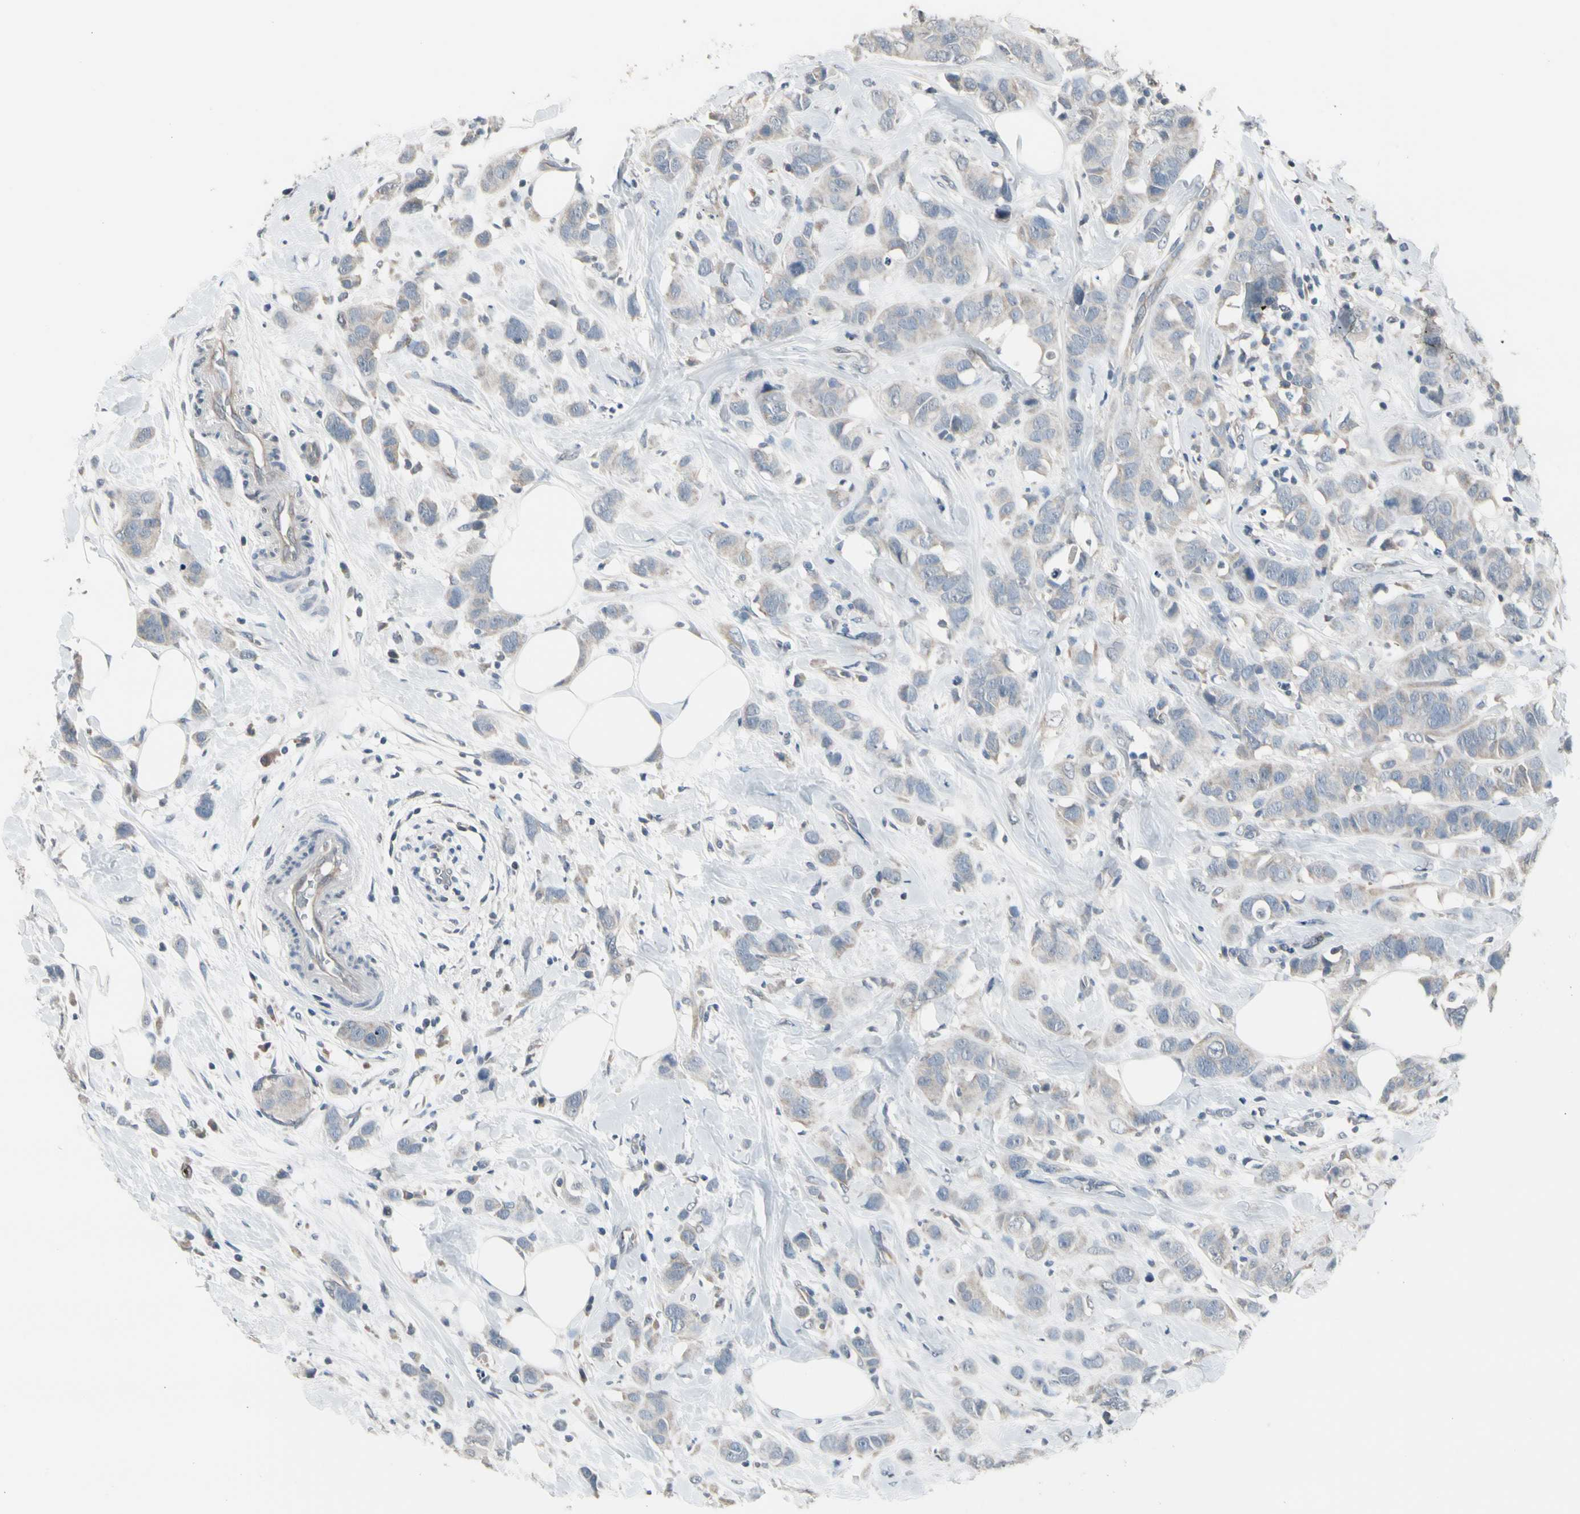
{"staining": {"intensity": "weak", "quantity": ">75%", "location": "cytoplasmic/membranous"}, "tissue": "breast cancer", "cell_type": "Tumor cells", "image_type": "cancer", "snomed": [{"axis": "morphology", "description": "Normal tissue, NOS"}, {"axis": "morphology", "description": "Duct carcinoma"}, {"axis": "topography", "description": "Breast"}], "caption": "About >75% of tumor cells in human intraductal carcinoma (breast) exhibit weak cytoplasmic/membranous protein positivity as visualized by brown immunohistochemical staining.", "gene": "SV2A", "patient": {"sex": "female", "age": 50}}